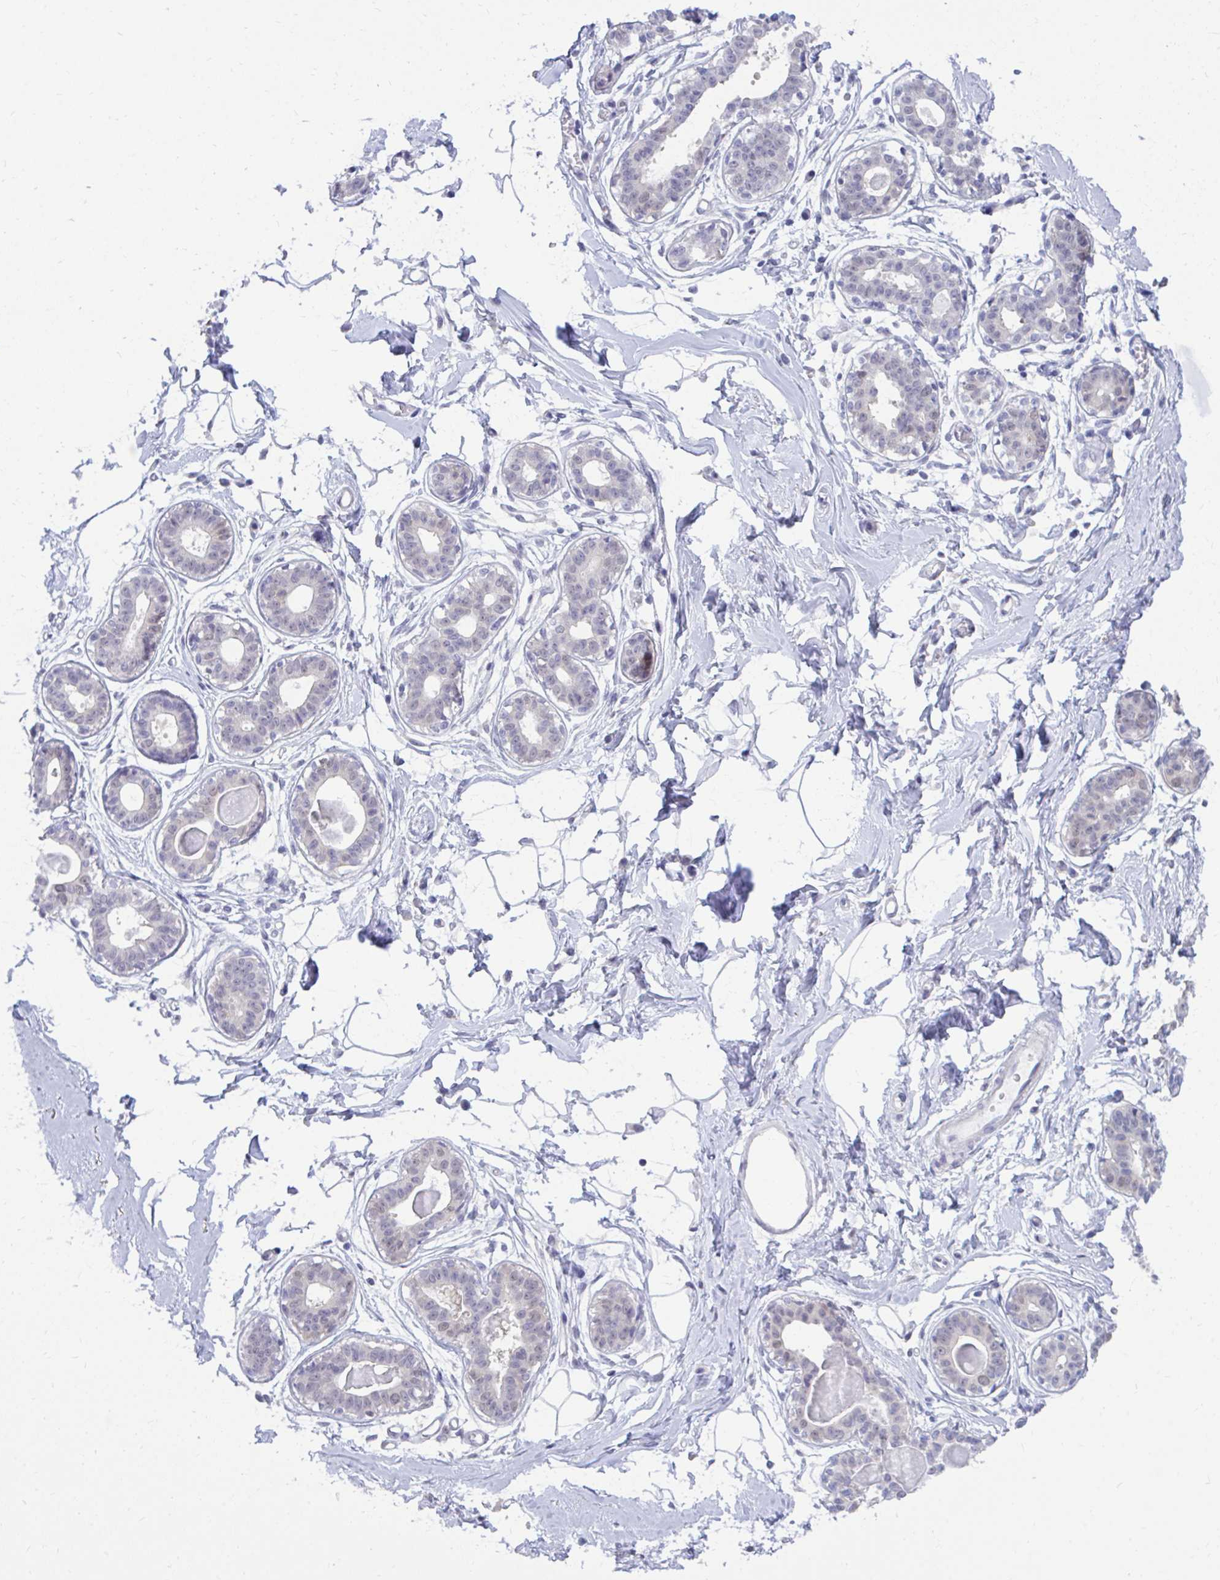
{"staining": {"intensity": "negative", "quantity": "none", "location": "none"}, "tissue": "breast", "cell_type": "Adipocytes", "image_type": "normal", "snomed": [{"axis": "morphology", "description": "Normal tissue, NOS"}, {"axis": "topography", "description": "Breast"}], "caption": "High power microscopy micrograph of an immunohistochemistry photomicrograph of normal breast, revealing no significant expression in adipocytes.", "gene": "CSE1L", "patient": {"sex": "female", "age": 45}}